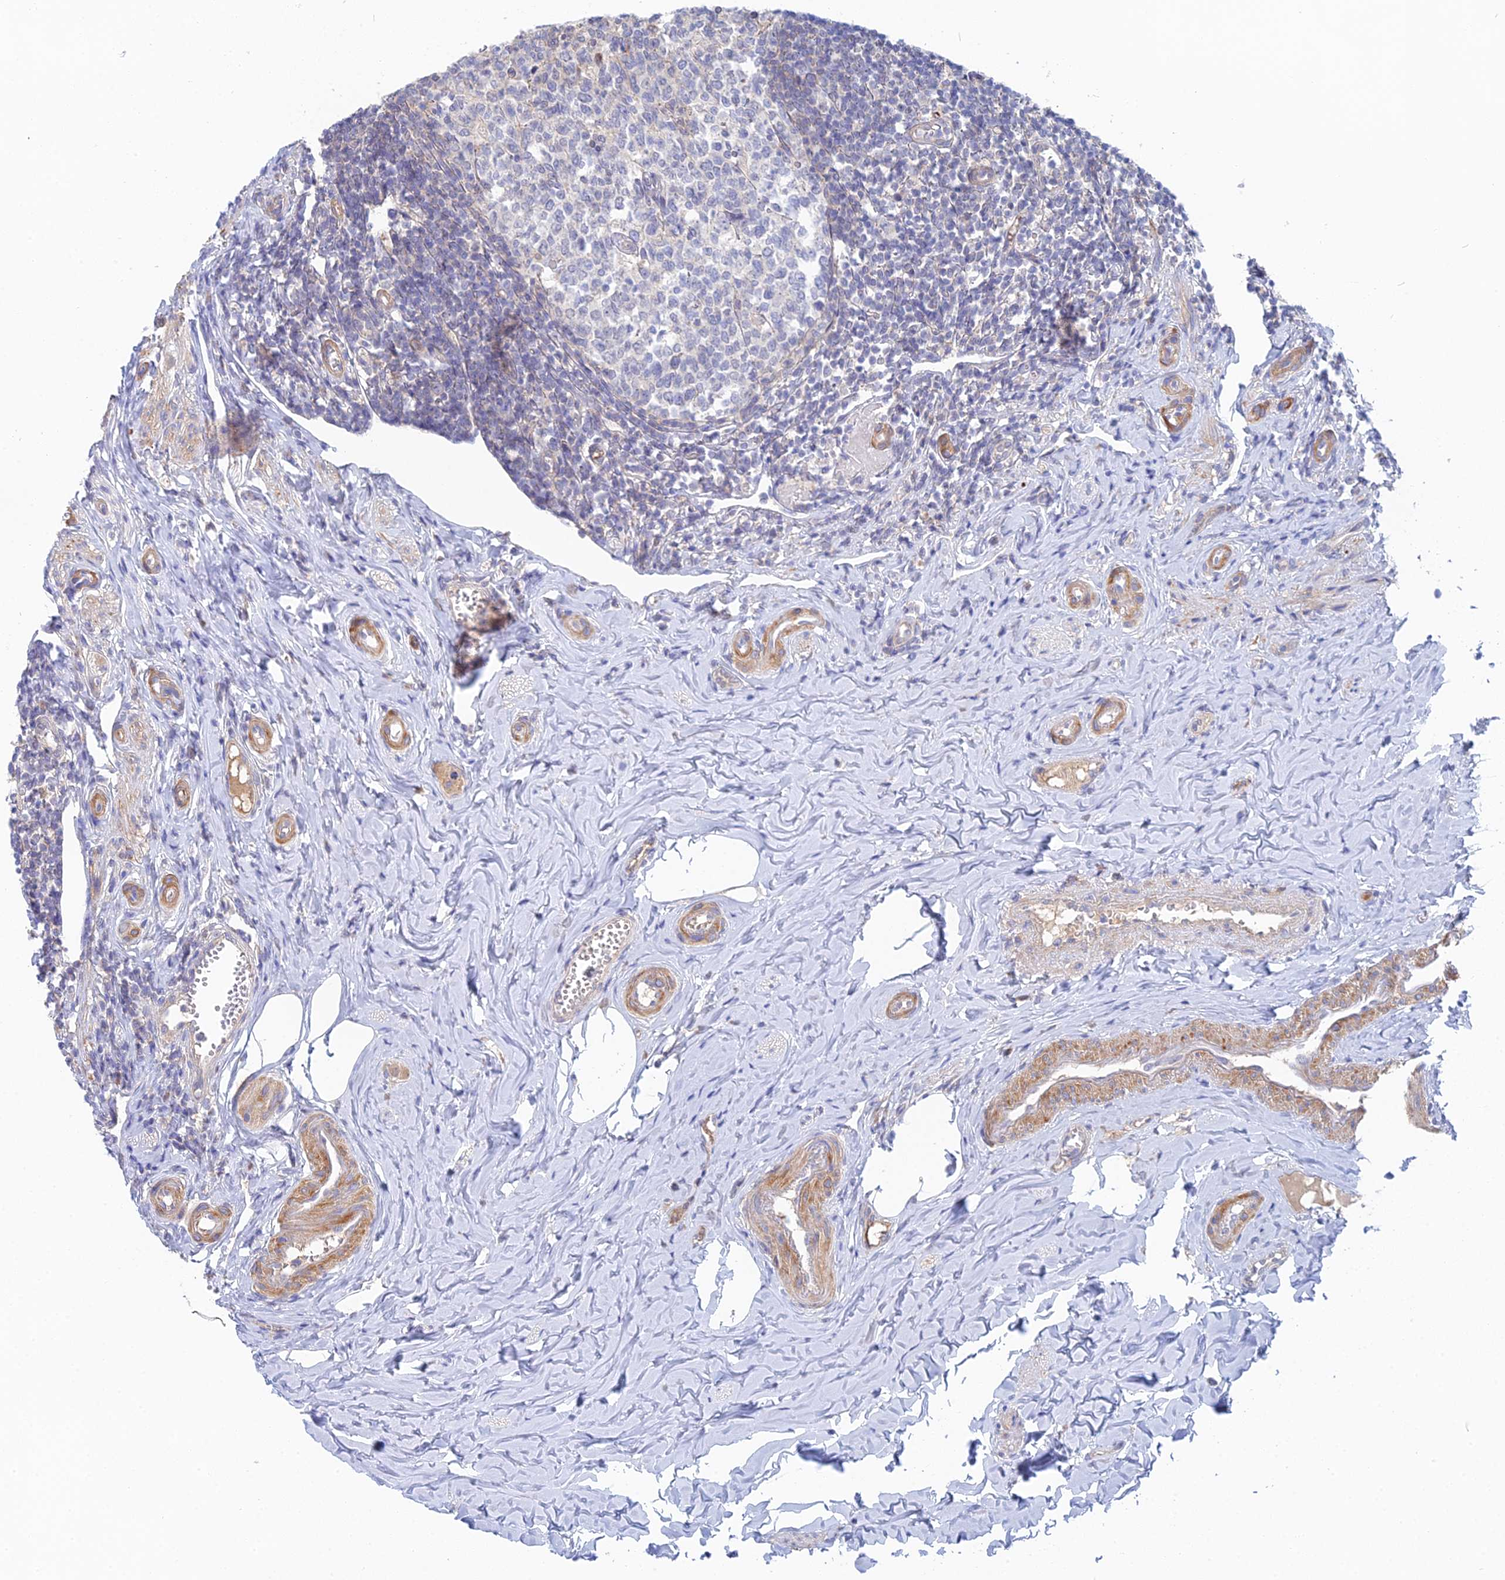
{"staining": {"intensity": "negative", "quantity": "none", "location": "none"}, "tissue": "appendix", "cell_type": "Glandular cells", "image_type": "normal", "snomed": [{"axis": "morphology", "description": "Normal tissue, NOS"}, {"axis": "topography", "description": "Appendix"}], "caption": "The immunohistochemistry (IHC) micrograph has no significant positivity in glandular cells of appendix.", "gene": "DNAH14", "patient": {"sex": "female", "age": 33}}